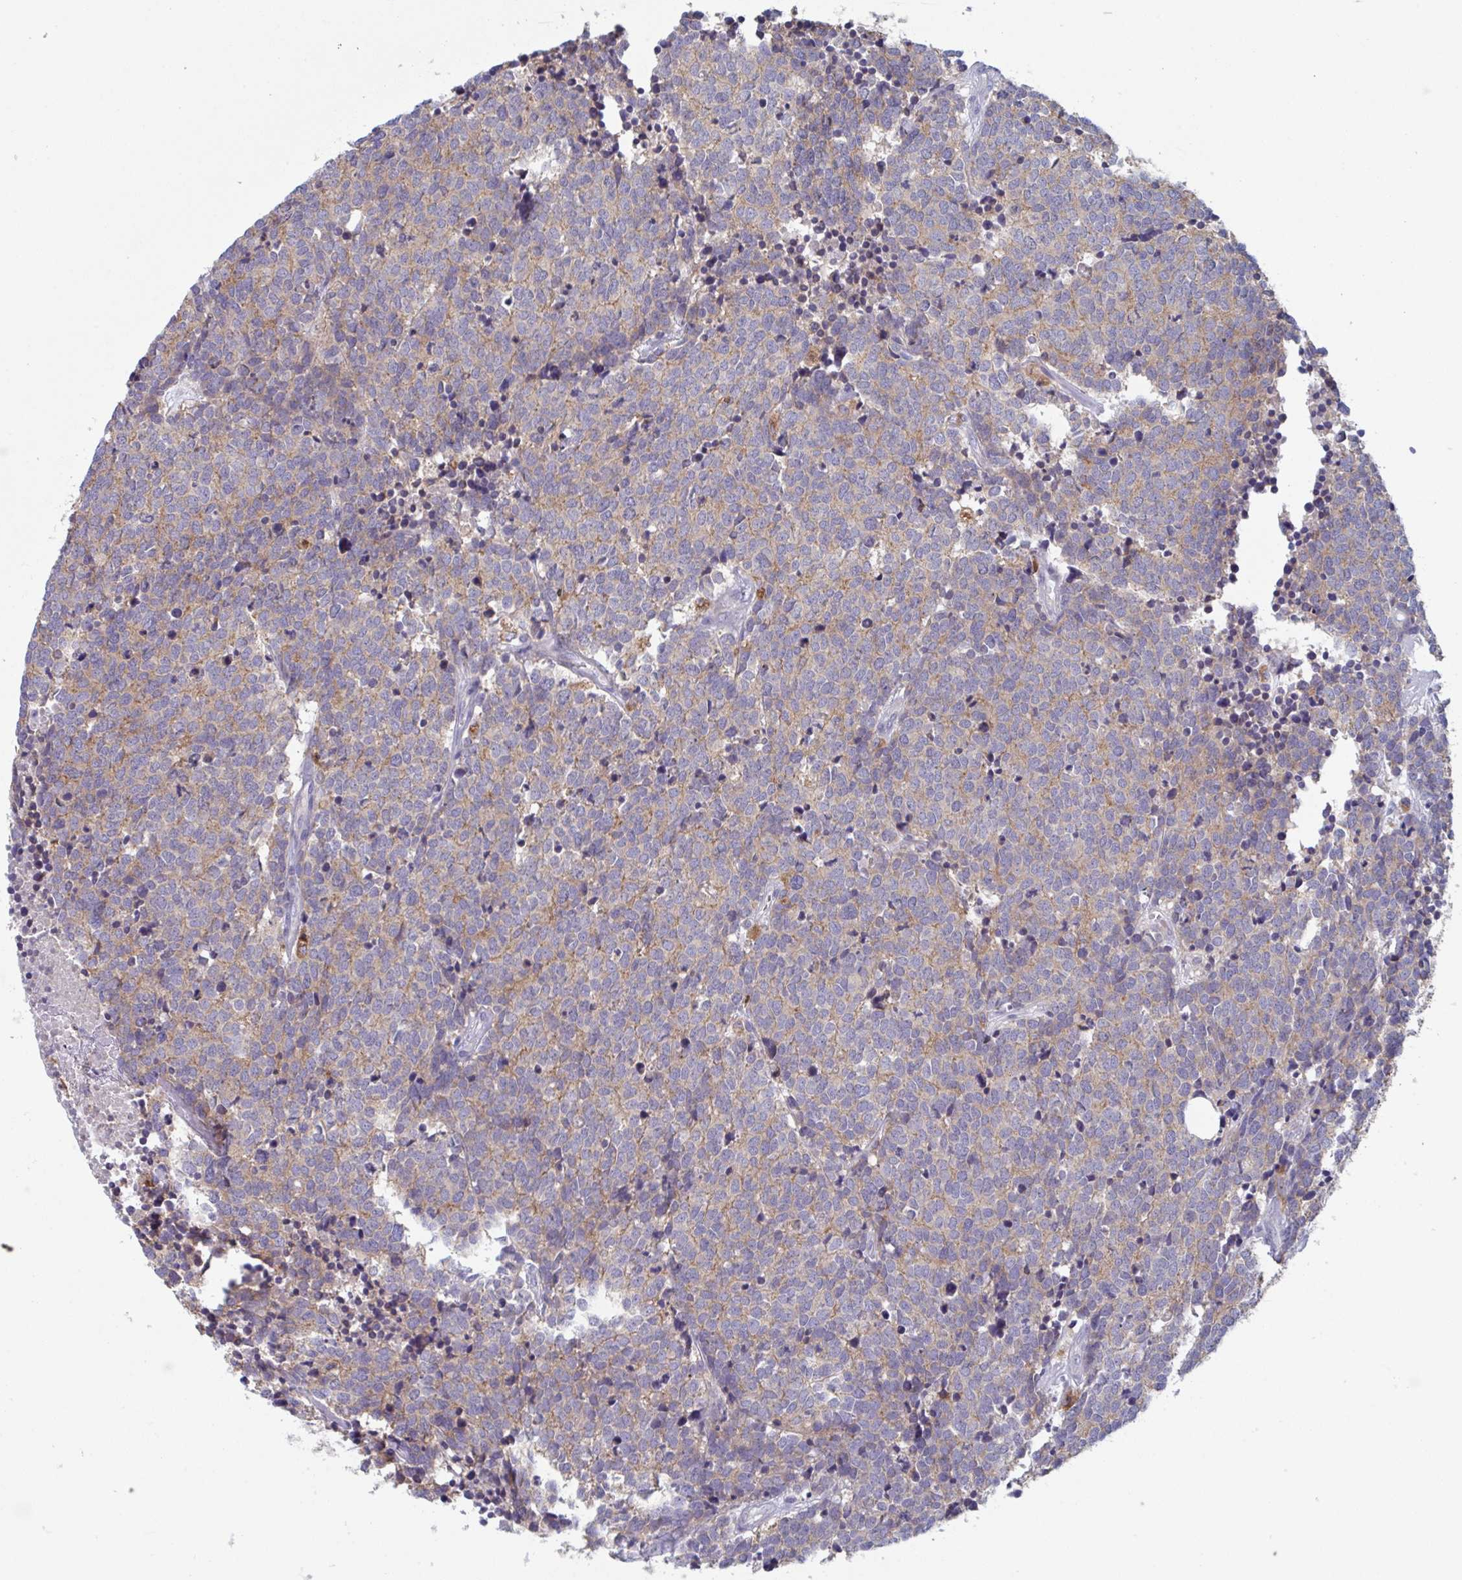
{"staining": {"intensity": "weak", "quantity": "25%-75%", "location": "cytoplasmic/membranous"}, "tissue": "carcinoid", "cell_type": "Tumor cells", "image_type": "cancer", "snomed": [{"axis": "morphology", "description": "Carcinoid, malignant, NOS"}, {"axis": "topography", "description": "Skin"}], "caption": "Approximately 25%-75% of tumor cells in carcinoid demonstrate weak cytoplasmic/membranous protein expression as visualized by brown immunohistochemical staining.", "gene": "NIPSNAP1", "patient": {"sex": "female", "age": 79}}